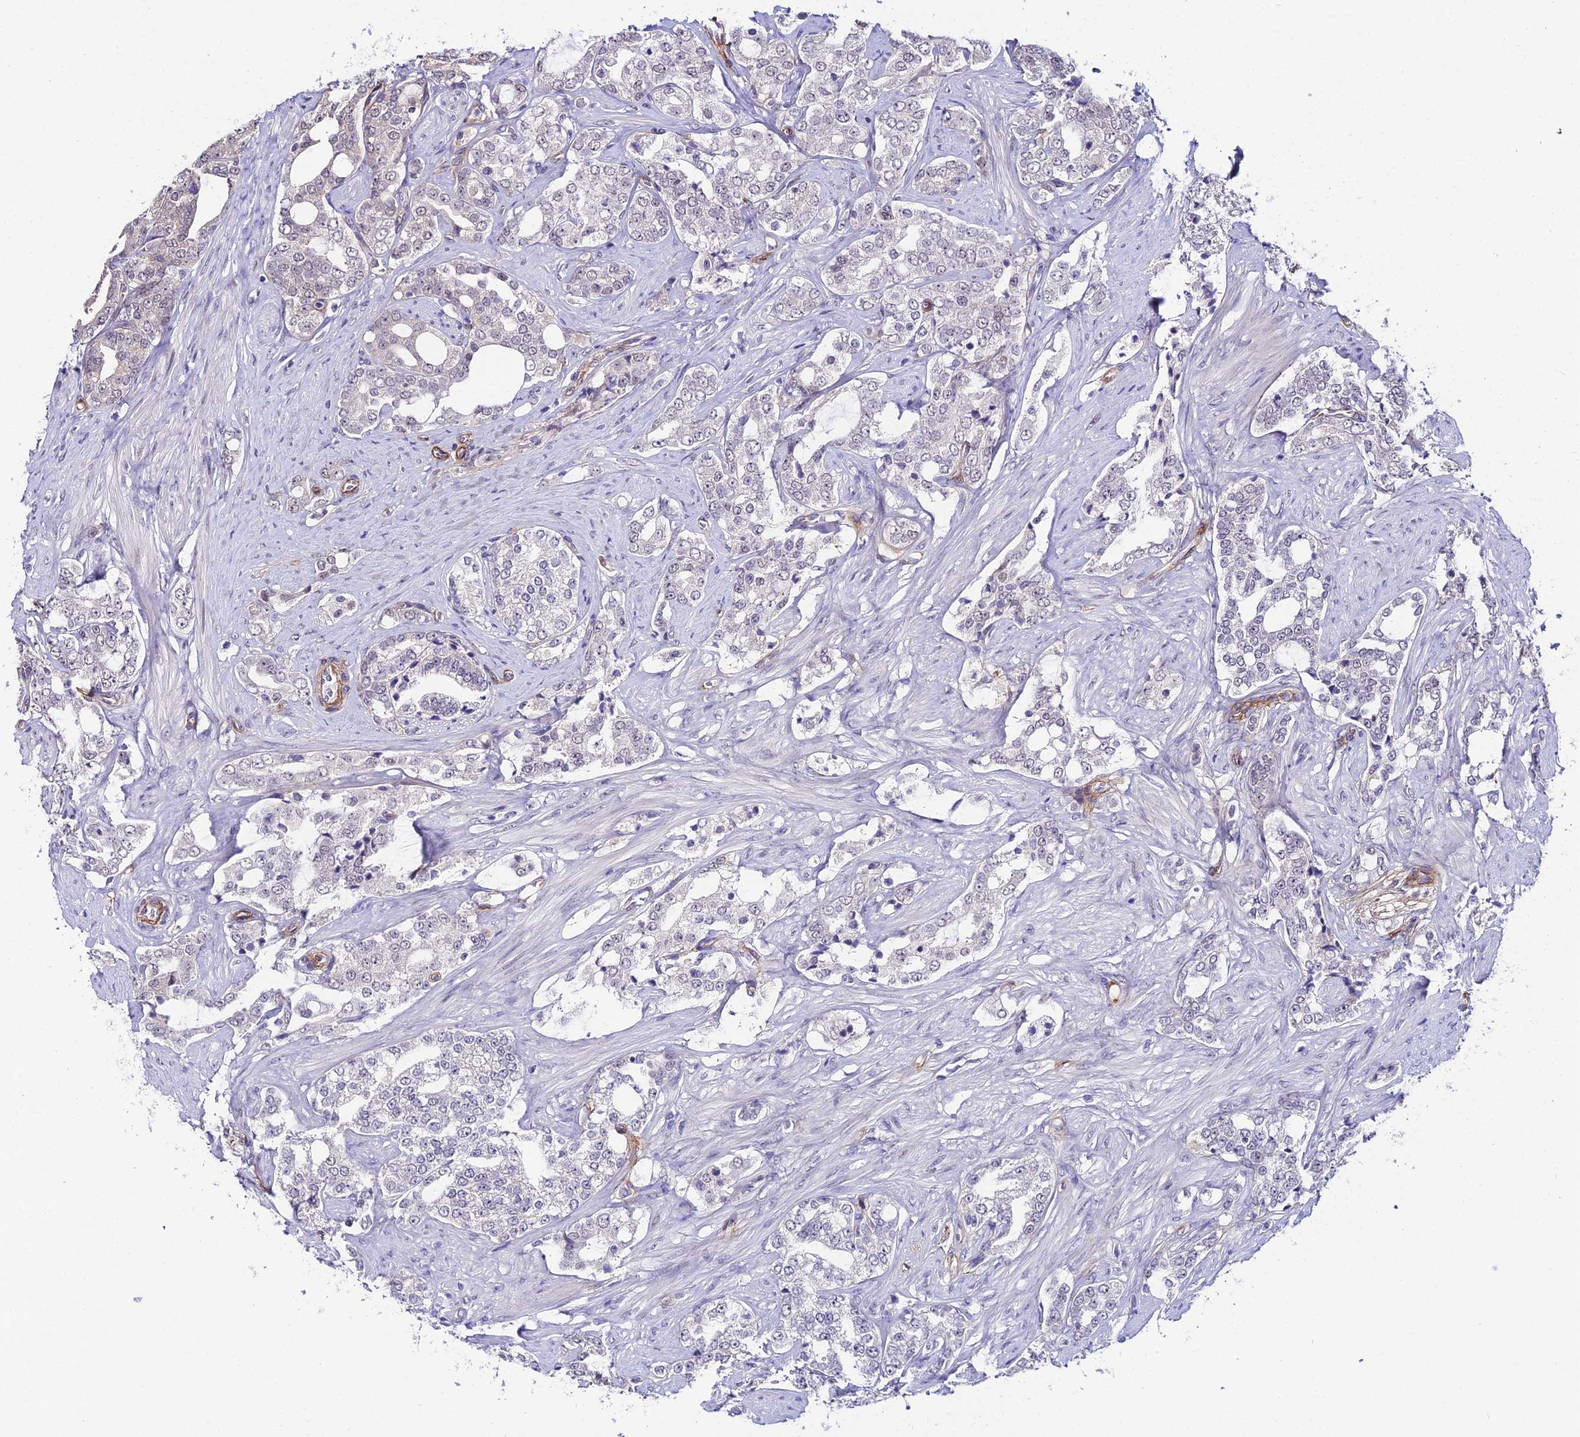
{"staining": {"intensity": "negative", "quantity": "none", "location": "none"}, "tissue": "prostate cancer", "cell_type": "Tumor cells", "image_type": "cancer", "snomed": [{"axis": "morphology", "description": "Adenocarcinoma, High grade"}, {"axis": "topography", "description": "Prostate"}], "caption": "The histopathology image exhibits no significant expression in tumor cells of prostate cancer.", "gene": "SYT15", "patient": {"sex": "male", "age": 64}}